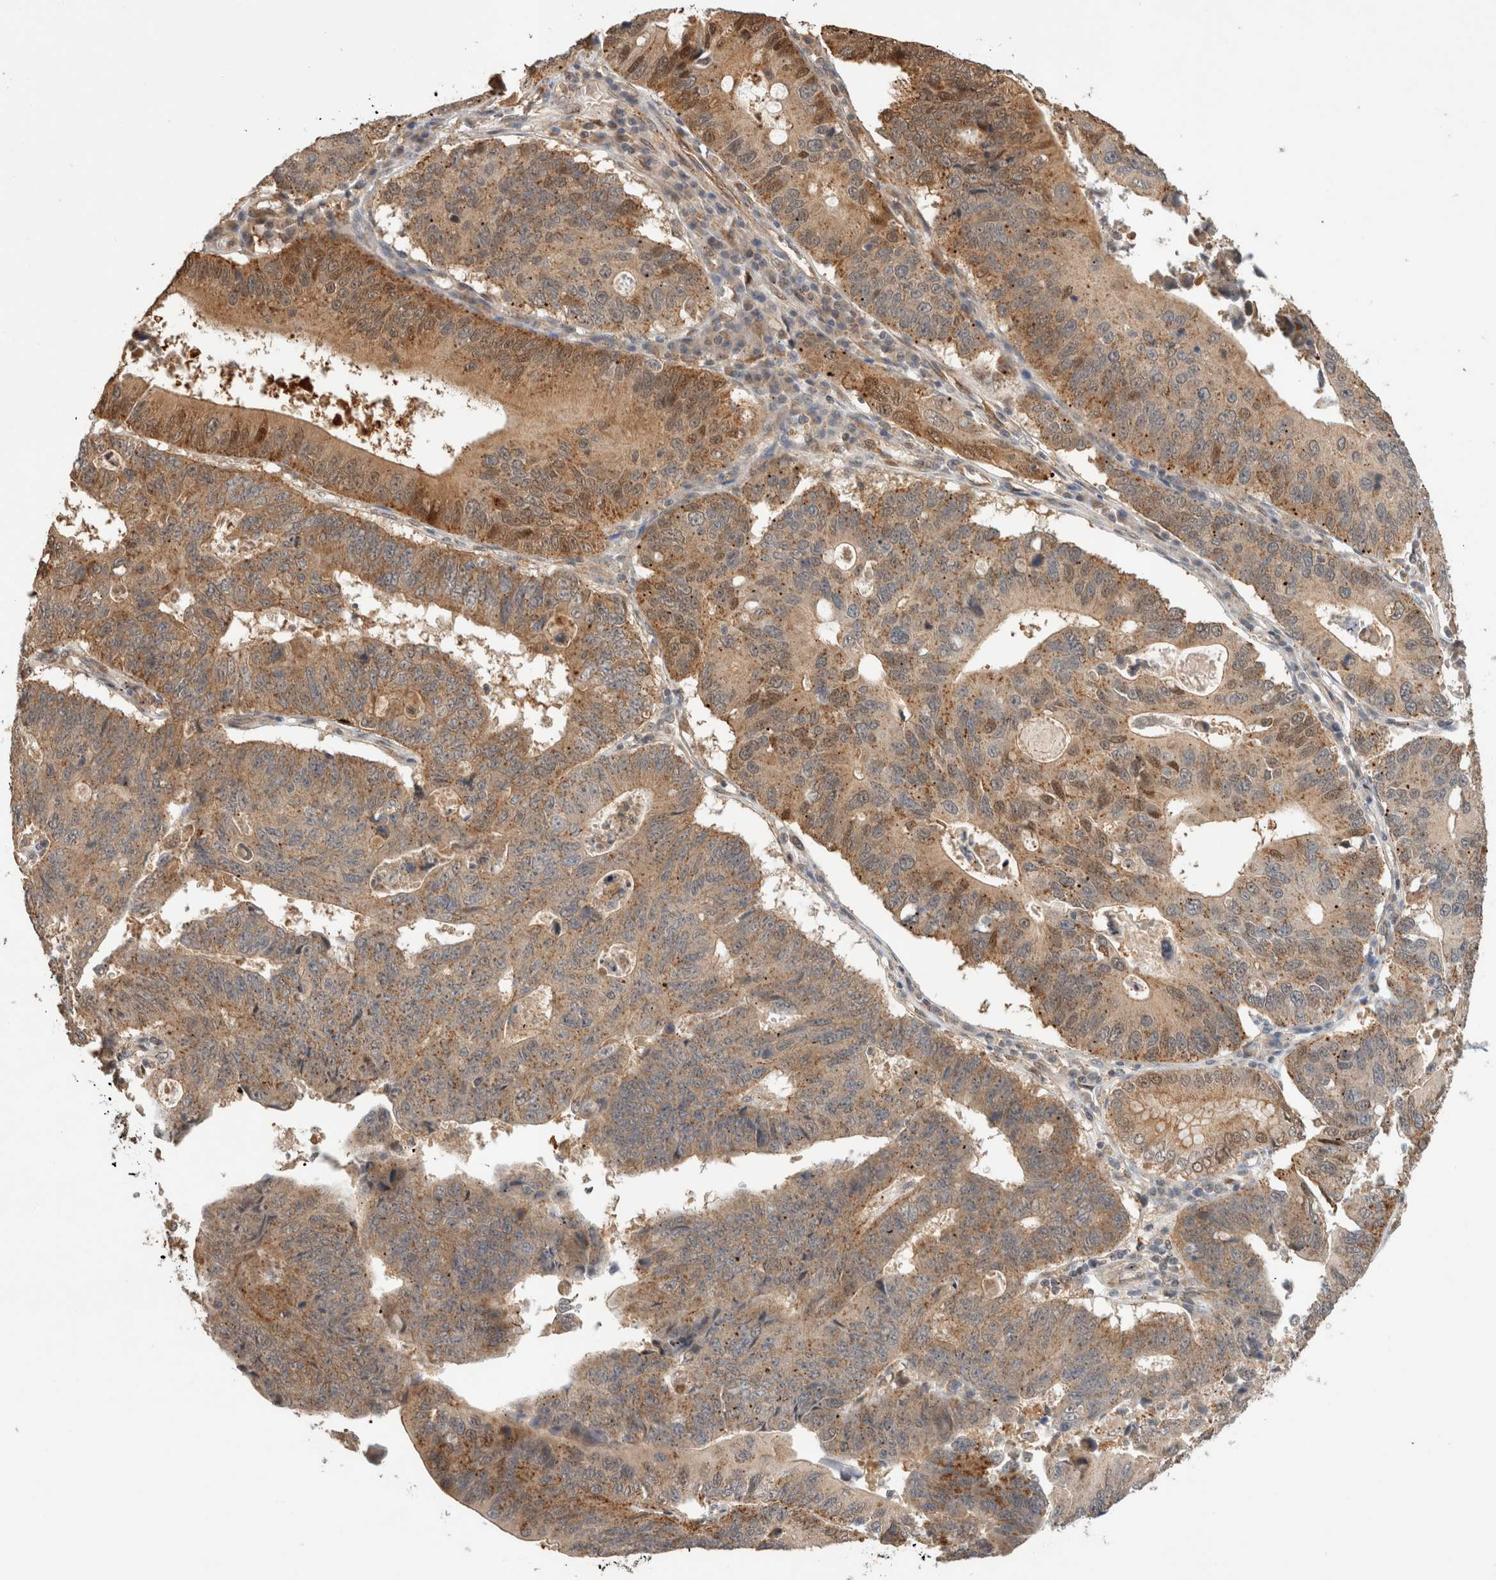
{"staining": {"intensity": "moderate", "quantity": ">75%", "location": "cytoplasmic/membranous"}, "tissue": "stomach cancer", "cell_type": "Tumor cells", "image_type": "cancer", "snomed": [{"axis": "morphology", "description": "Adenocarcinoma, NOS"}, {"axis": "topography", "description": "Stomach"}], "caption": "A high-resolution image shows immunohistochemistry staining of stomach cancer, which reveals moderate cytoplasmic/membranous positivity in about >75% of tumor cells.", "gene": "OTUD6B", "patient": {"sex": "male", "age": 59}}